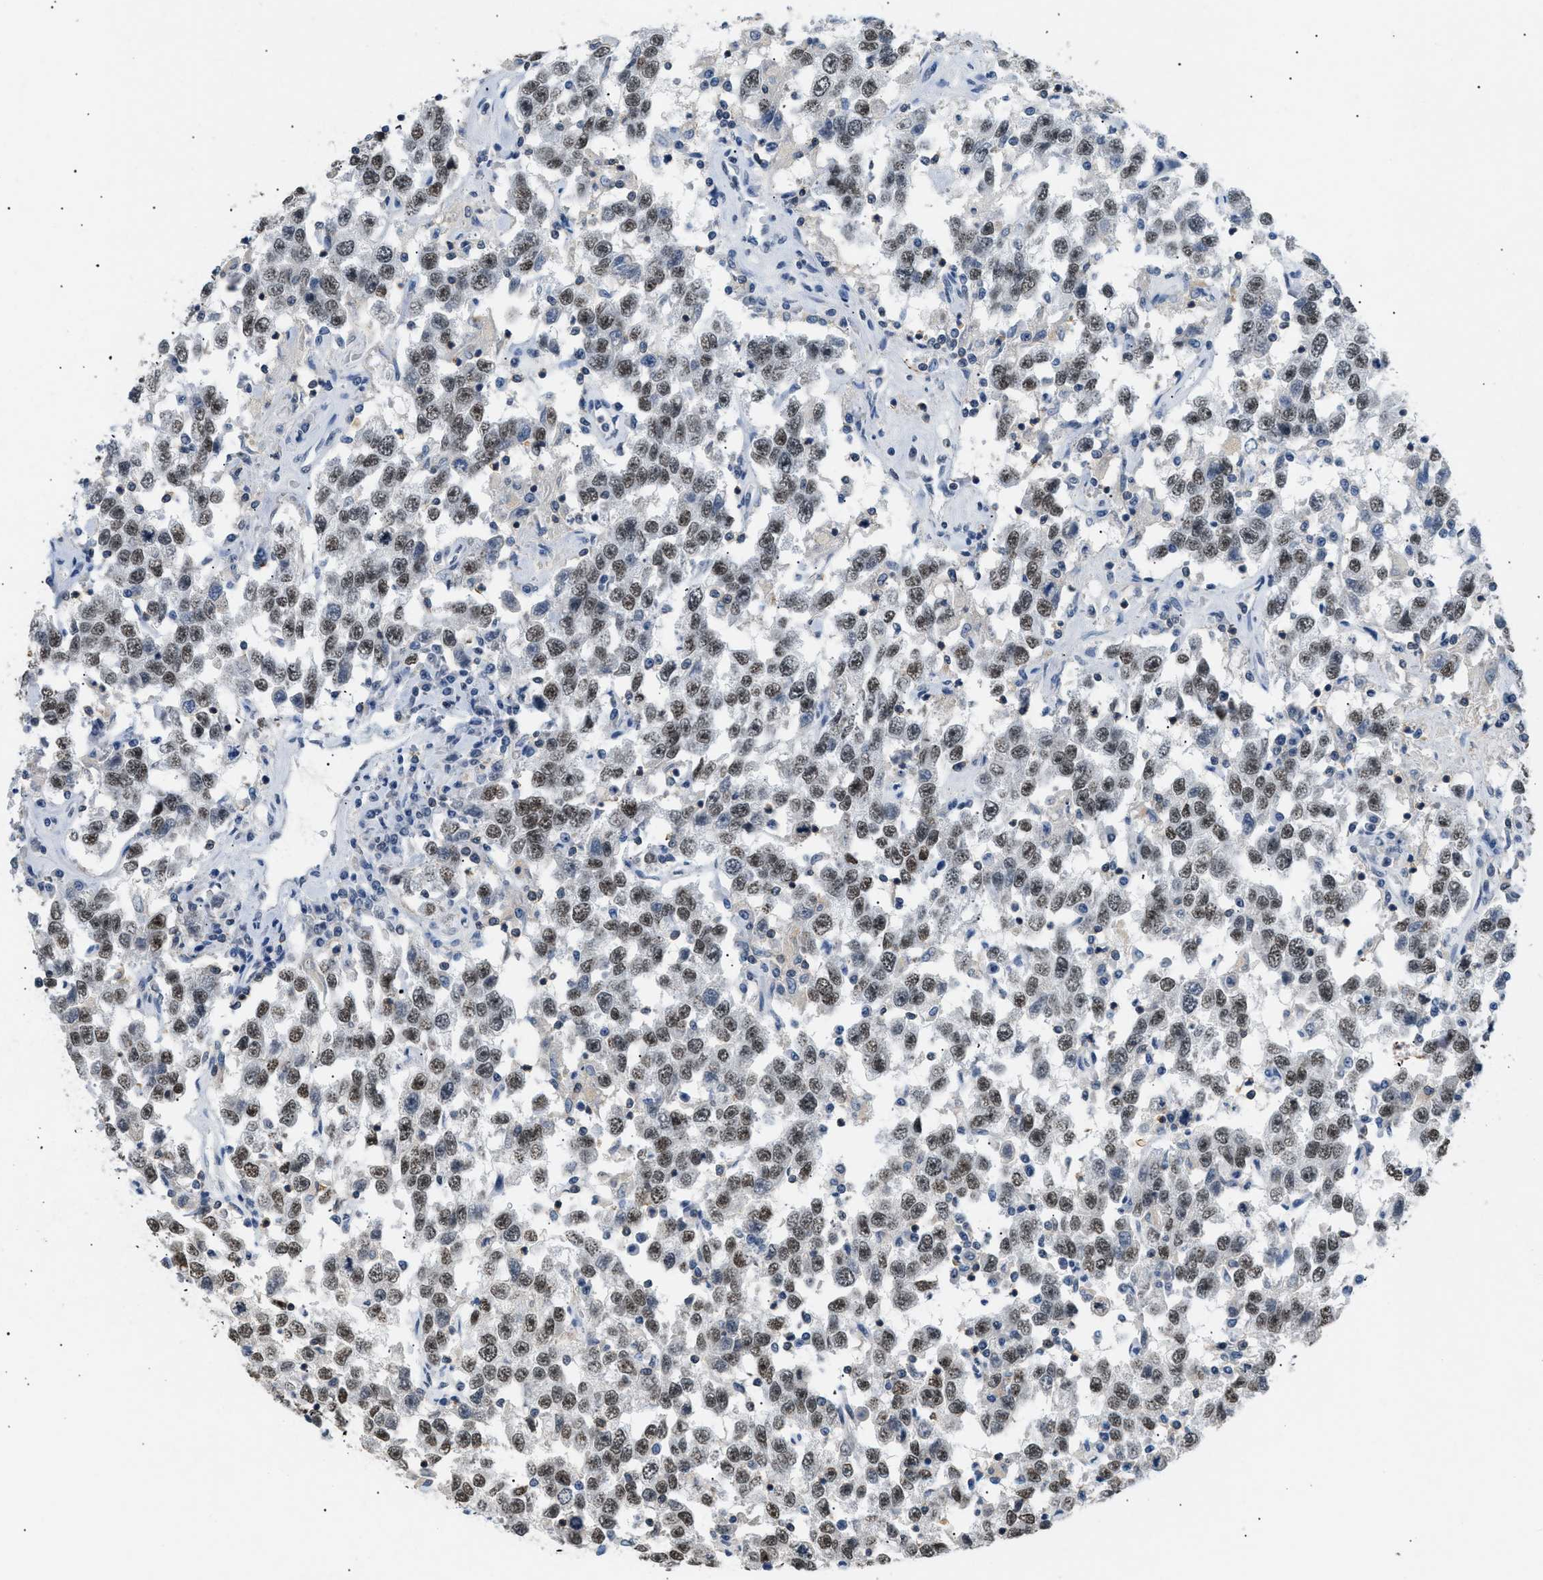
{"staining": {"intensity": "moderate", "quantity": ">75%", "location": "nuclear"}, "tissue": "testis cancer", "cell_type": "Tumor cells", "image_type": "cancer", "snomed": [{"axis": "morphology", "description": "Seminoma, NOS"}, {"axis": "topography", "description": "Testis"}], "caption": "Seminoma (testis) was stained to show a protein in brown. There is medium levels of moderate nuclear staining in about >75% of tumor cells.", "gene": "KCNC3", "patient": {"sex": "male", "age": 41}}